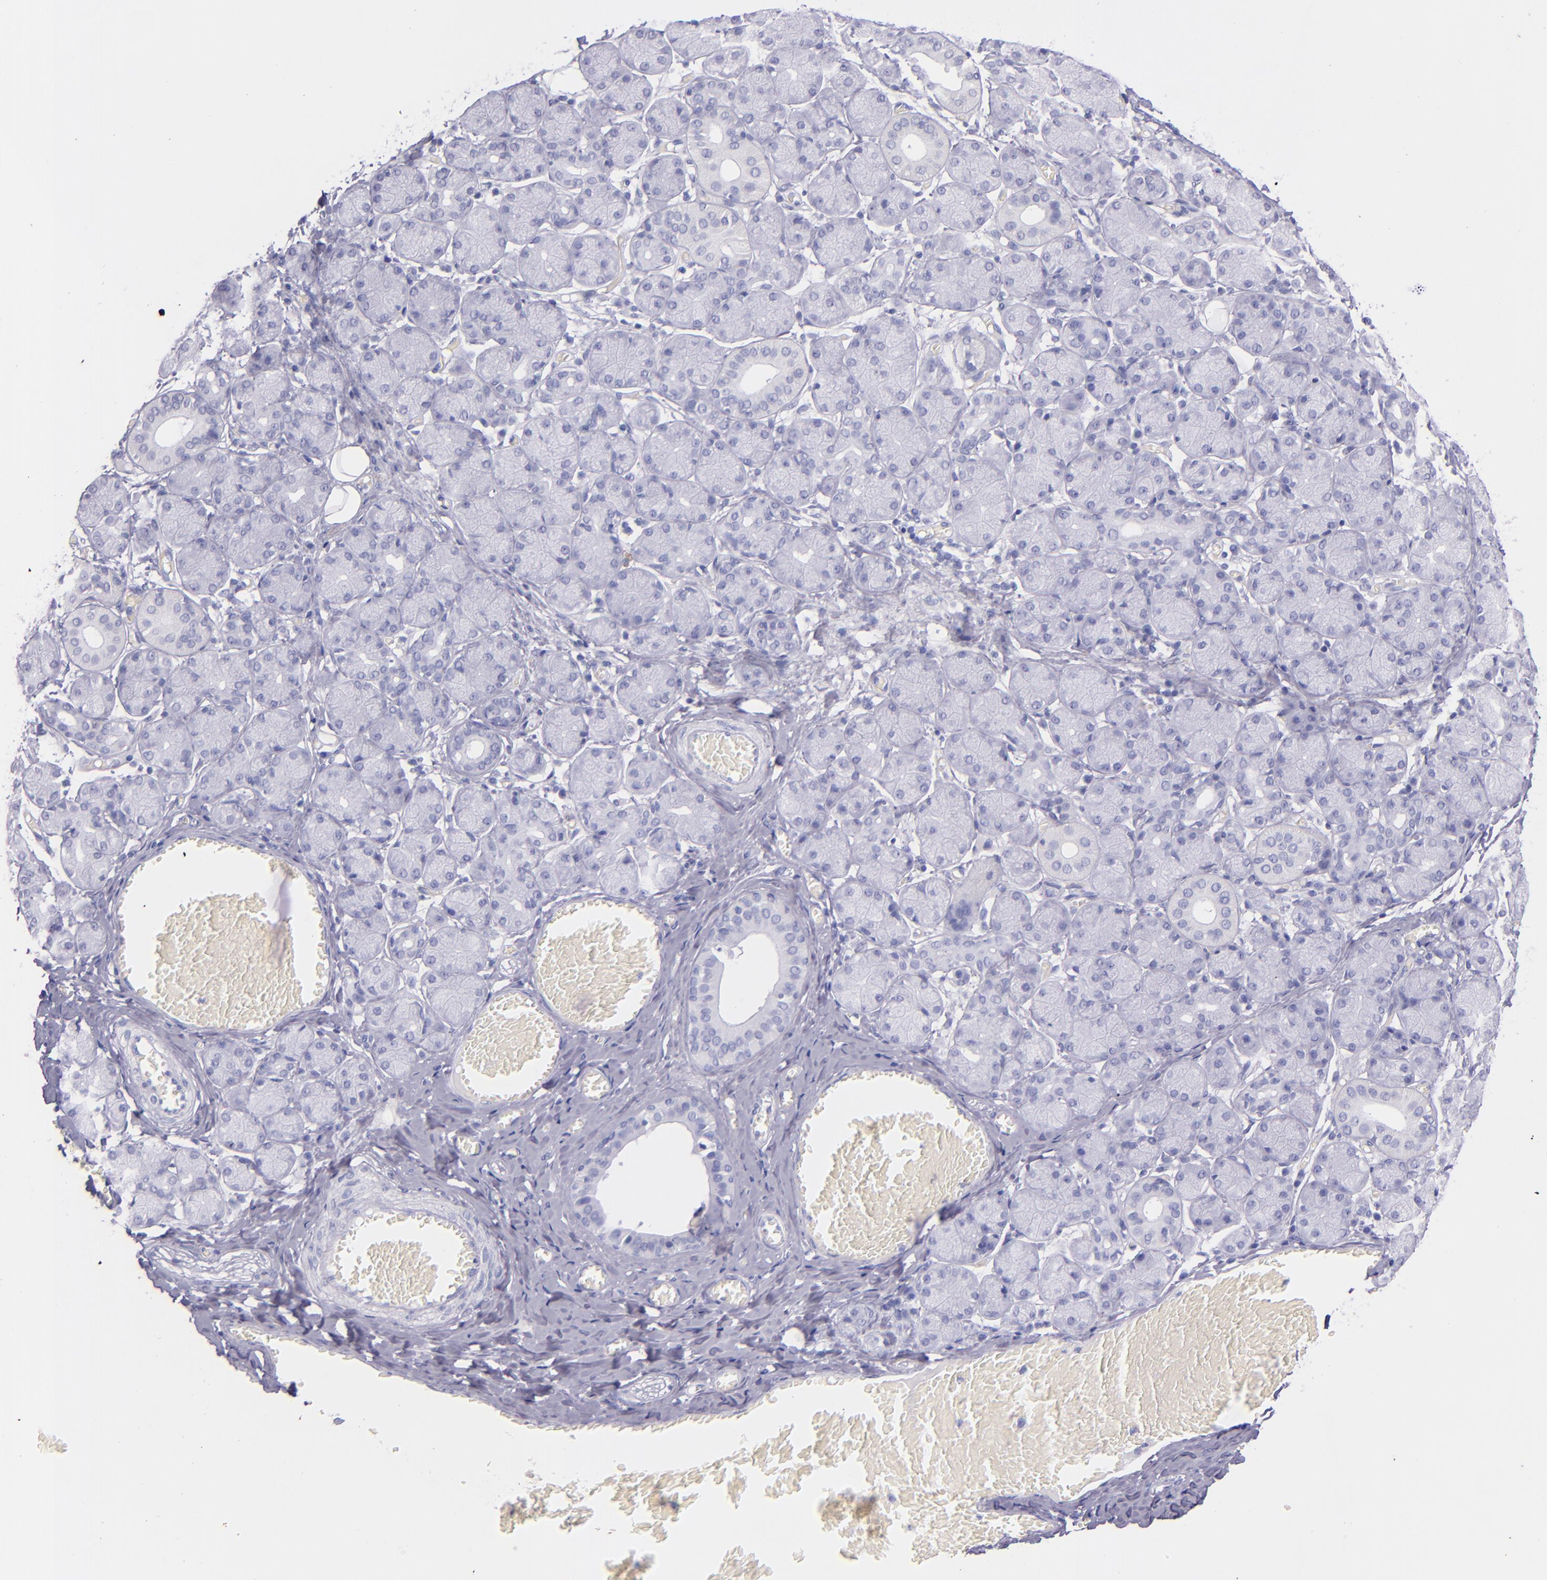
{"staining": {"intensity": "negative", "quantity": "none", "location": "none"}, "tissue": "salivary gland", "cell_type": "Glandular cells", "image_type": "normal", "snomed": [{"axis": "morphology", "description": "Normal tissue, NOS"}, {"axis": "topography", "description": "Salivary gland"}], "caption": "A high-resolution image shows immunohistochemistry staining of unremarkable salivary gland, which demonstrates no significant staining in glandular cells.", "gene": "SFTPB", "patient": {"sex": "female", "age": 24}}